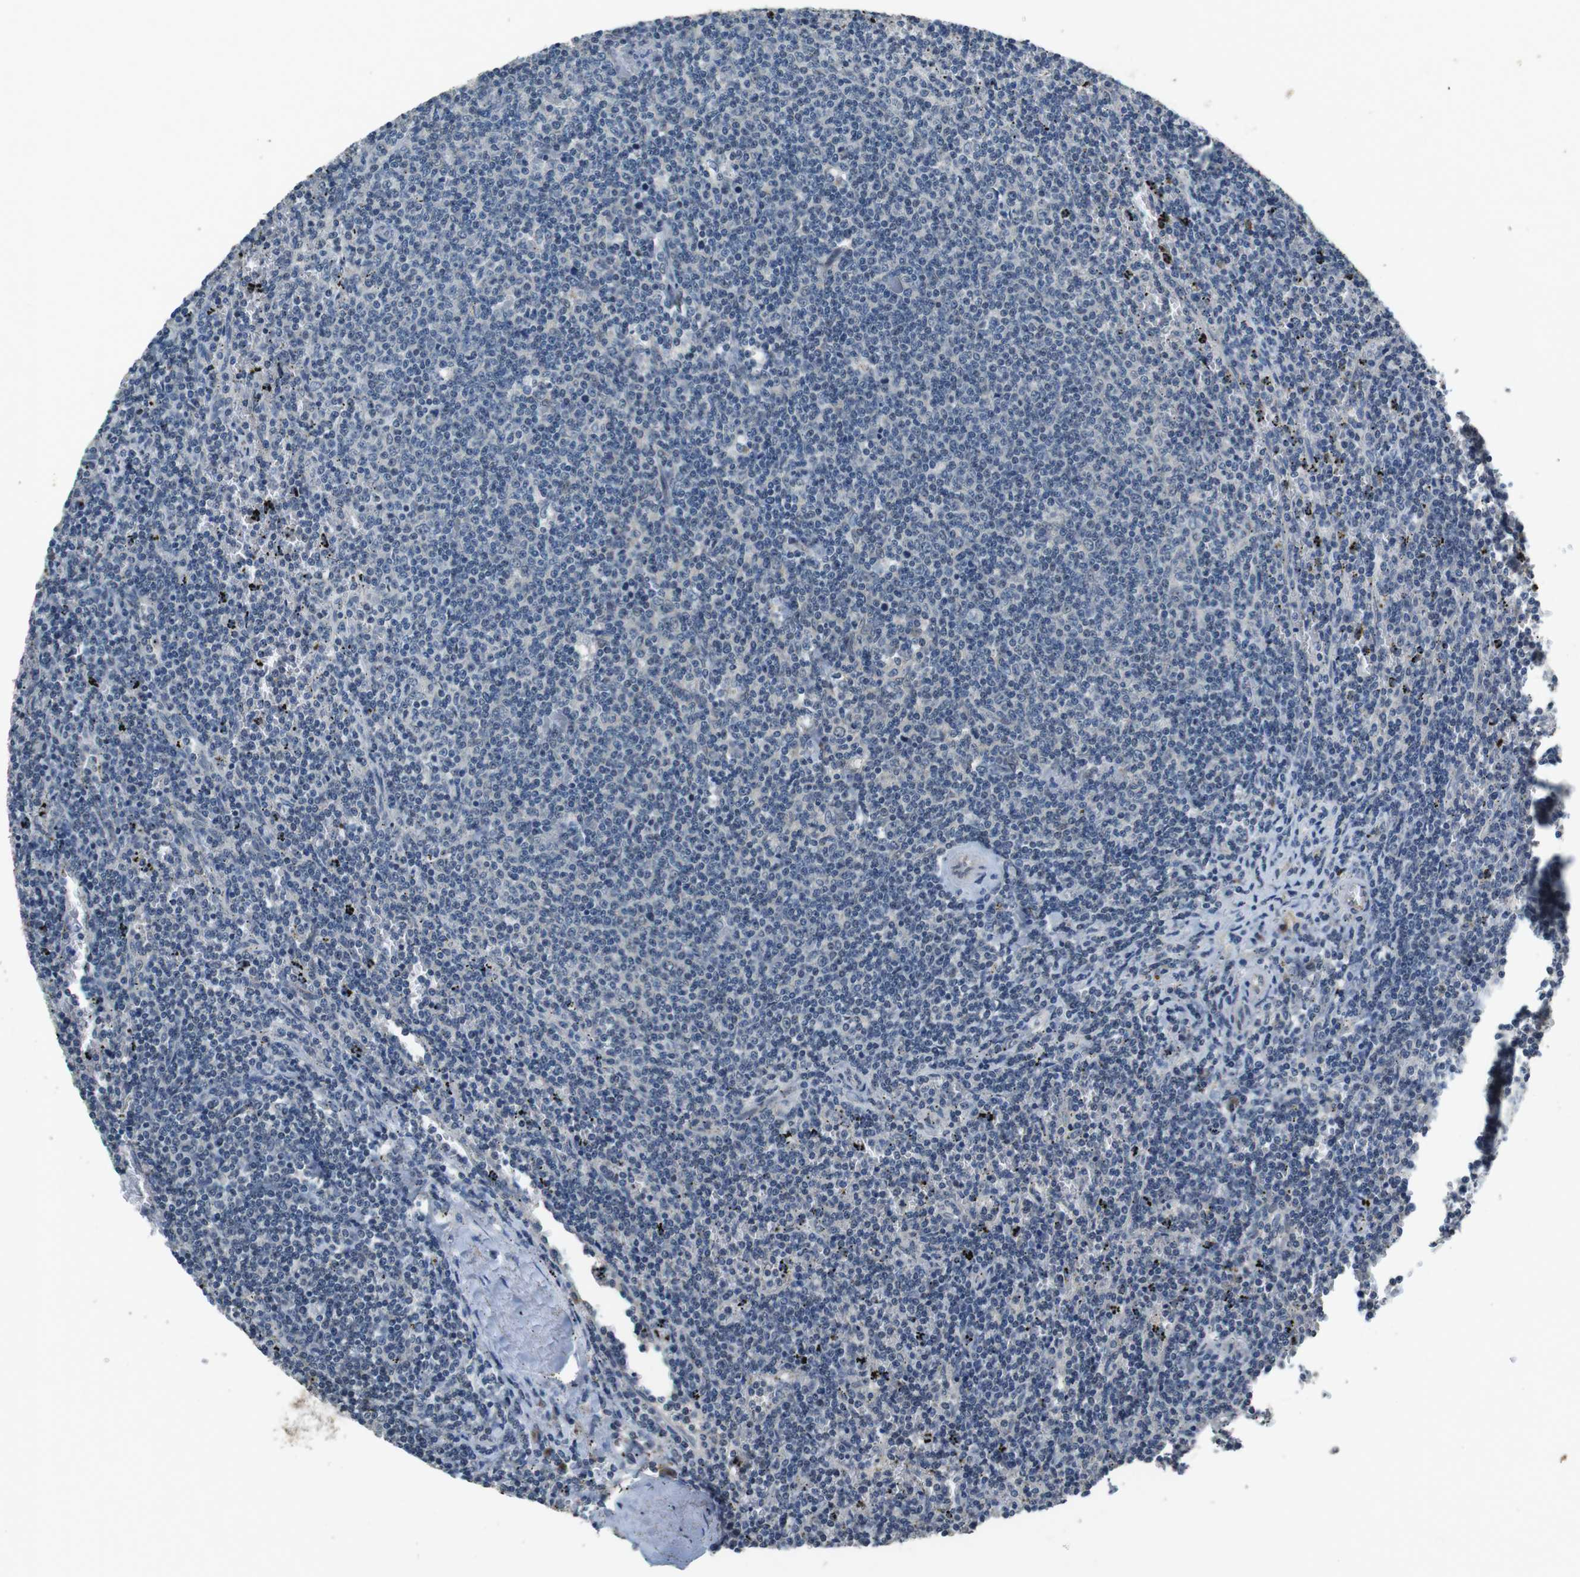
{"staining": {"intensity": "negative", "quantity": "none", "location": "none"}, "tissue": "lymphoma", "cell_type": "Tumor cells", "image_type": "cancer", "snomed": [{"axis": "morphology", "description": "Malignant lymphoma, non-Hodgkin's type, Low grade"}, {"axis": "topography", "description": "Spleen"}], "caption": "High power microscopy image of an immunohistochemistry photomicrograph of malignant lymphoma, non-Hodgkin's type (low-grade), revealing no significant expression in tumor cells.", "gene": "CLDN7", "patient": {"sex": "female", "age": 50}}